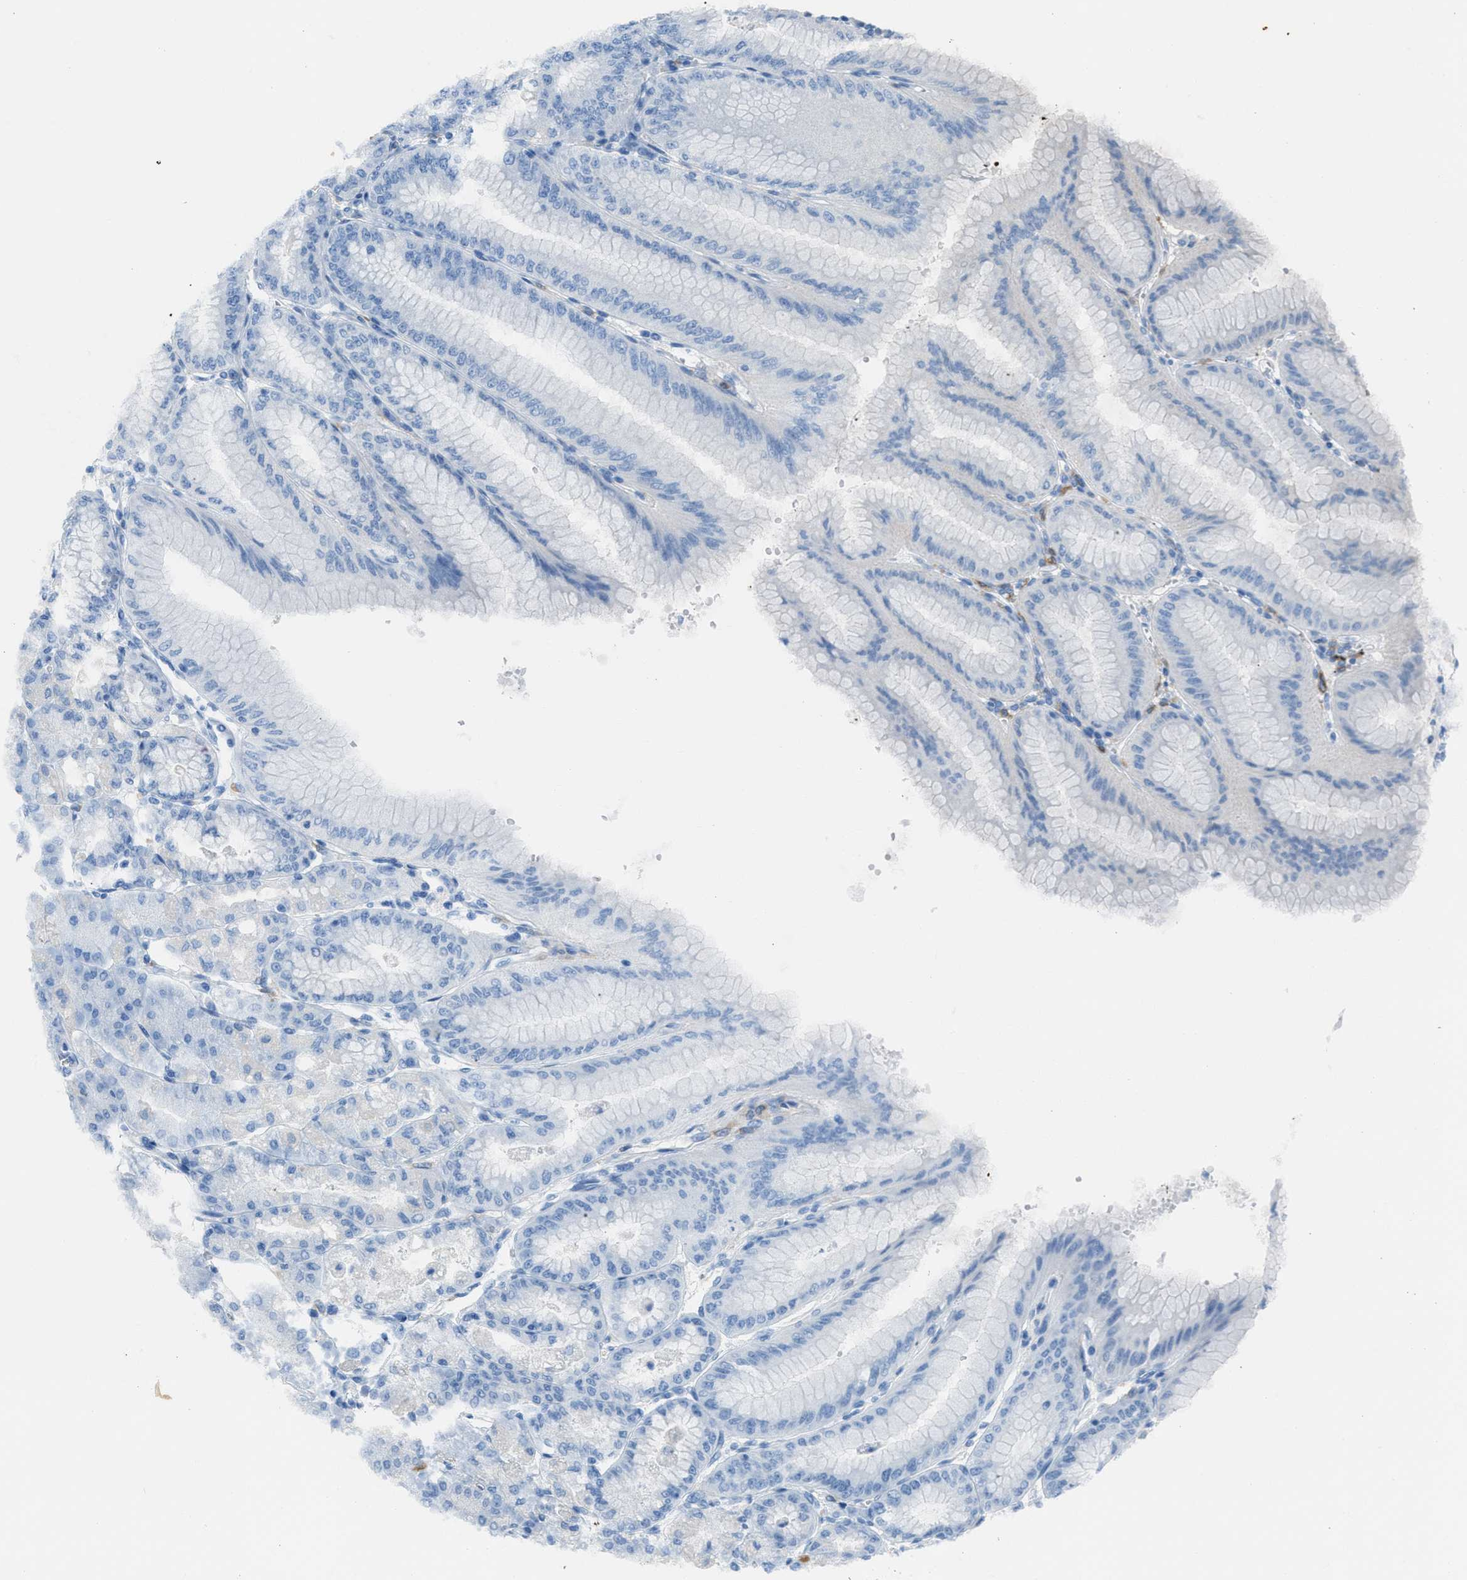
{"staining": {"intensity": "negative", "quantity": "none", "location": "none"}, "tissue": "stomach", "cell_type": "Glandular cells", "image_type": "normal", "snomed": [{"axis": "morphology", "description": "Normal tissue, NOS"}, {"axis": "topography", "description": "Stomach, lower"}], "caption": "This histopathology image is of unremarkable stomach stained with IHC to label a protein in brown with the nuclei are counter-stained blue. There is no staining in glandular cells. (Immunohistochemistry (ihc), brightfield microscopy, high magnification).", "gene": "CLEC10A", "patient": {"sex": "male", "age": 71}}